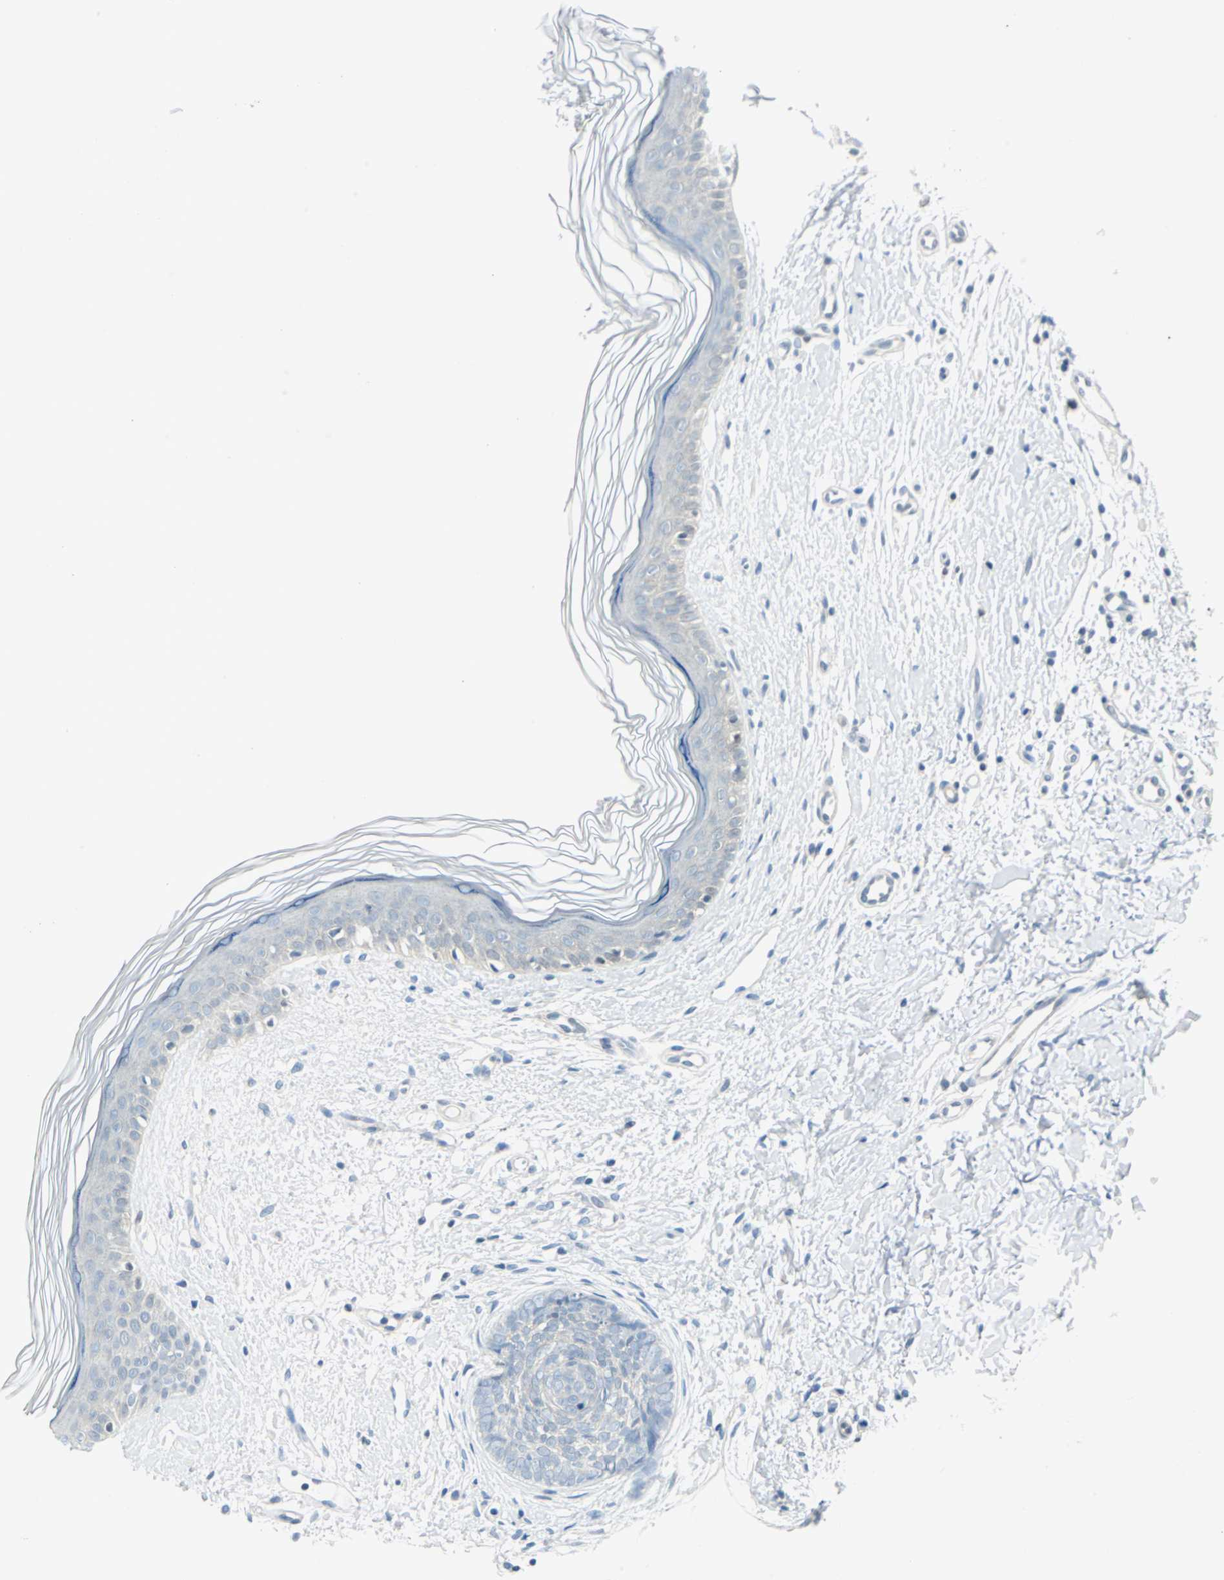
{"staining": {"intensity": "negative", "quantity": "none", "location": "none"}, "tissue": "skin cancer", "cell_type": "Tumor cells", "image_type": "cancer", "snomed": [{"axis": "morphology", "description": "Normal tissue, NOS"}, {"axis": "morphology", "description": "Basal cell carcinoma"}, {"axis": "topography", "description": "Skin"}], "caption": "A high-resolution image shows immunohistochemistry staining of skin cancer, which exhibits no significant expression in tumor cells.", "gene": "ALDOA", "patient": {"sex": "female", "age": 61}}